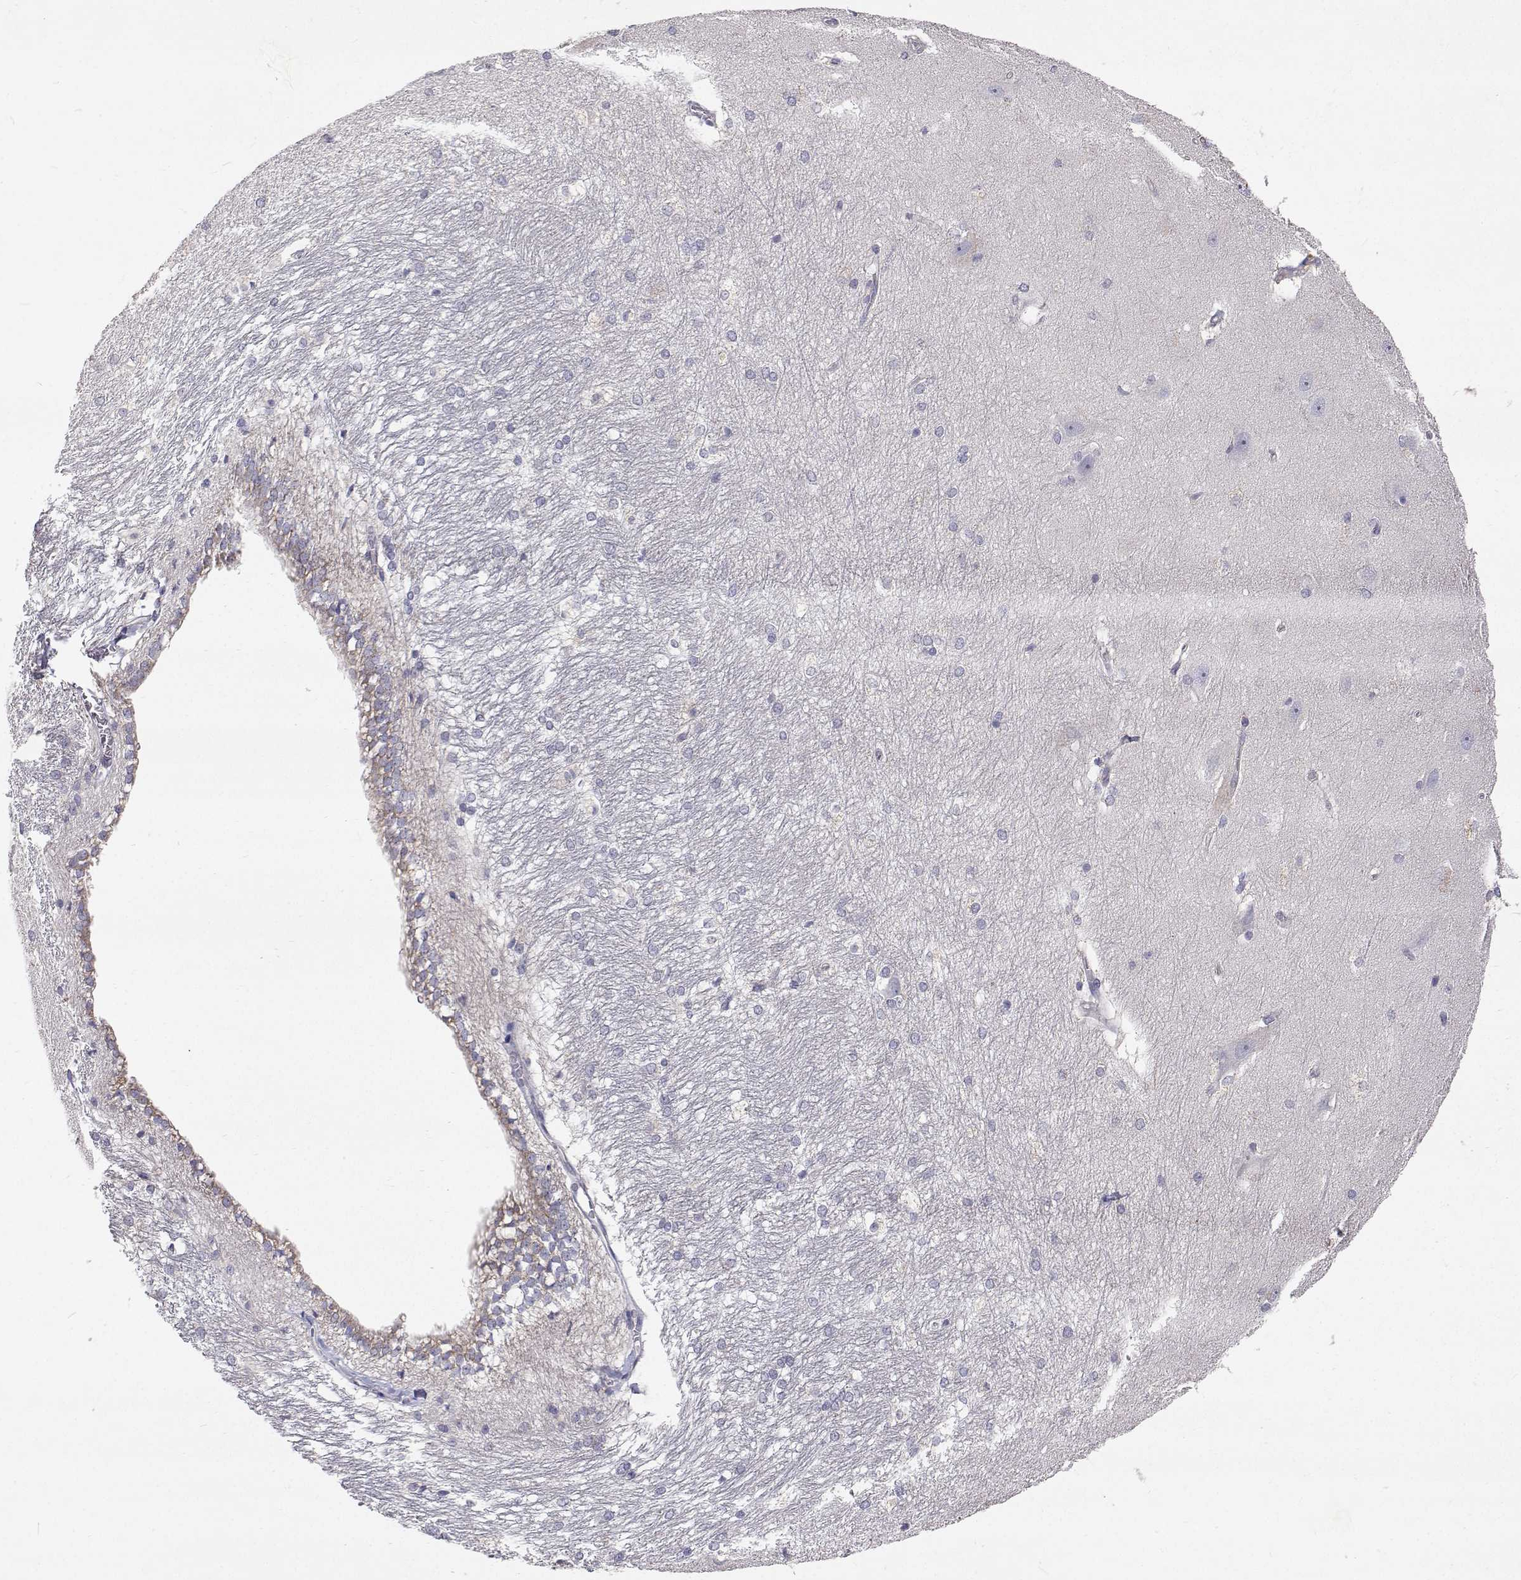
{"staining": {"intensity": "negative", "quantity": "none", "location": "none"}, "tissue": "hippocampus", "cell_type": "Glial cells", "image_type": "normal", "snomed": [{"axis": "morphology", "description": "Normal tissue, NOS"}, {"axis": "topography", "description": "Cerebral cortex"}, {"axis": "topography", "description": "Hippocampus"}], "caption": "This is an immunohistochemistry image of unremarkable human hippocampus. There is no expression in glial cells.", "gene": "TRIM60", "patient": {"sex": "female", "age": 19}}